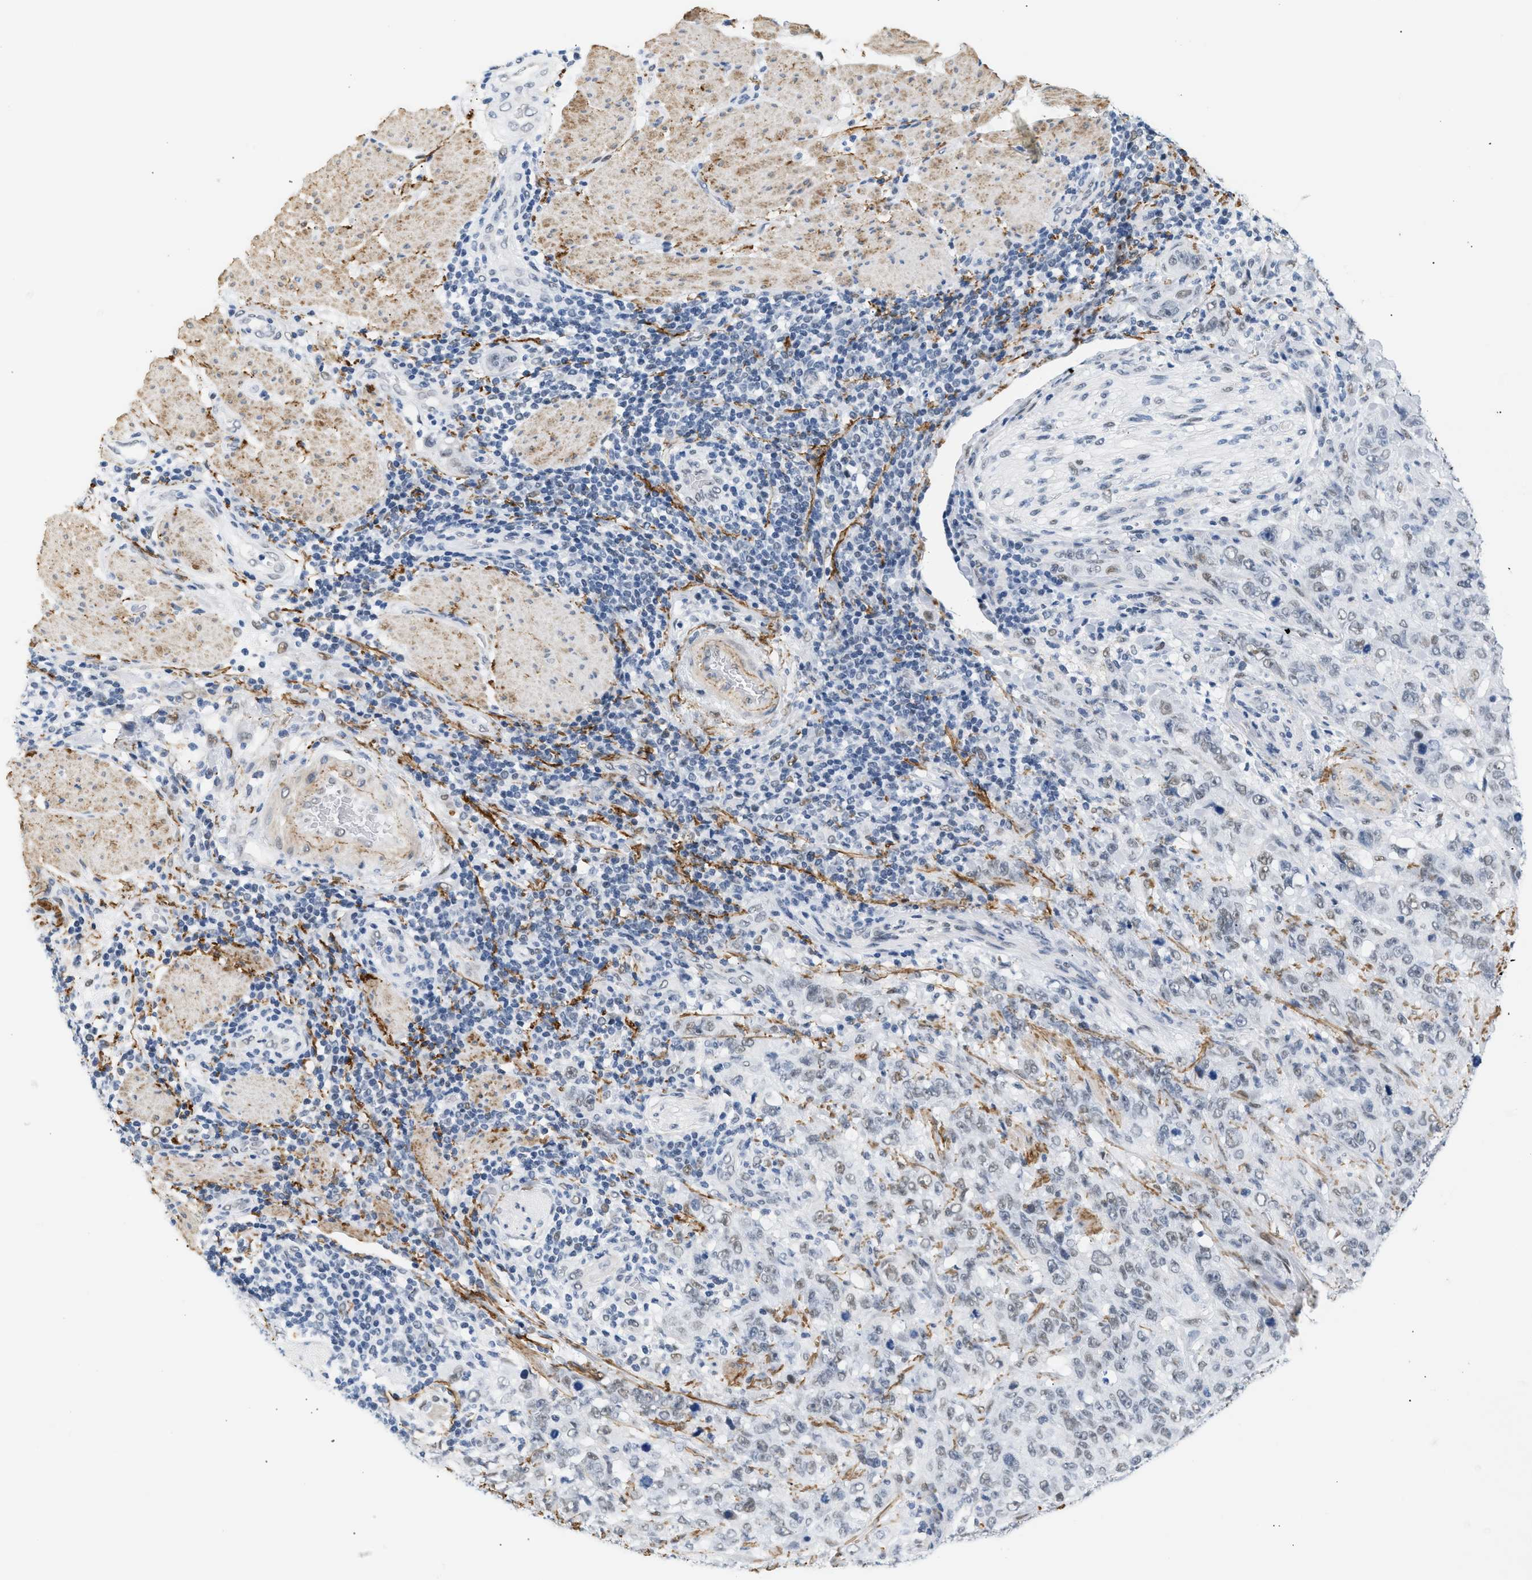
{"staining": {"intensity": "weak", "quantity": "<25%", "location": "nuclear"}, "tissue": "stomach cancer", "cell_type": "Tumor cells", "image_type": "cancer", "snomed": [{"axis": "morphology", "description": "Adenocarcinoma, NOS"}, {"axis": "topography", "description": "Stomach"}], "caption": "This photomicrograph is of stomach cancer stained with IHC to label a protein in brown with the nuclei are counter-stained blue. There is no expression in tumor cells. (DAB (3,3'-diaminobenzidine) immunohistochemistry (IHC) visualized using brightfield microscopy, high magnification).", "gene": "ELN", "patient": {"sex": "male", "age": 48}}